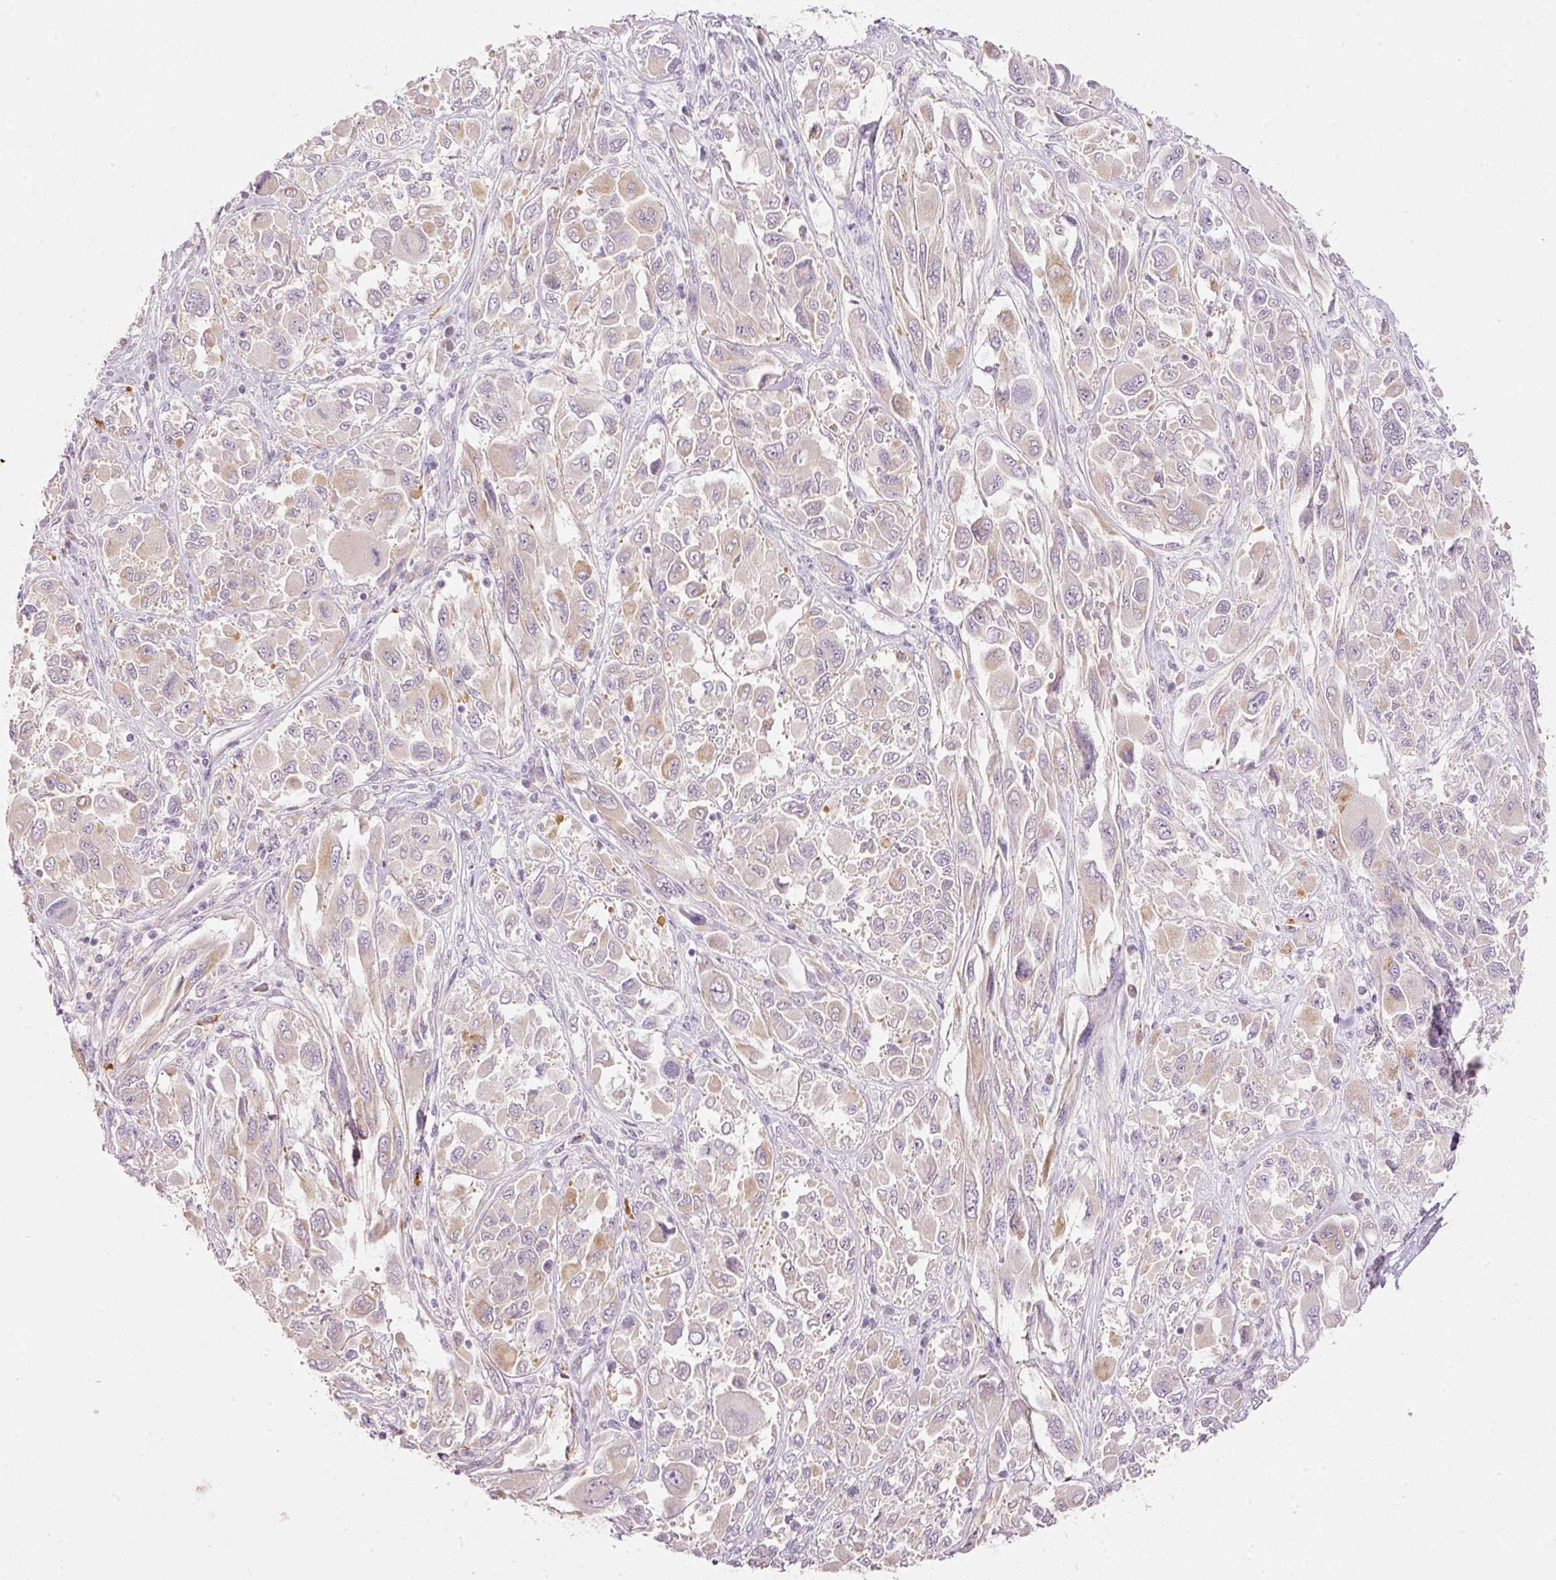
{"staining": {"intensity": "weak", "quantity": "25%-75%", "location": "cytoplasmic/membranous"}, "tissue": "melanoma", "cell_type": "Tumor cells", "image_type": "cancer", "snomed": [{"axis": "morphology", "description": "Malignant melanoma, NOS"}, {"axis": "topography", "description": "Skin"}], "caption": "This is a photomicrograph of immunohistochemistry (IHC) staining of malignant melanoma, which shows weak staining in the cytoplasmic/membranous of tumor cells.", "gene": "MTHFD2", "patient": {"sex": "female", "age": 91}}